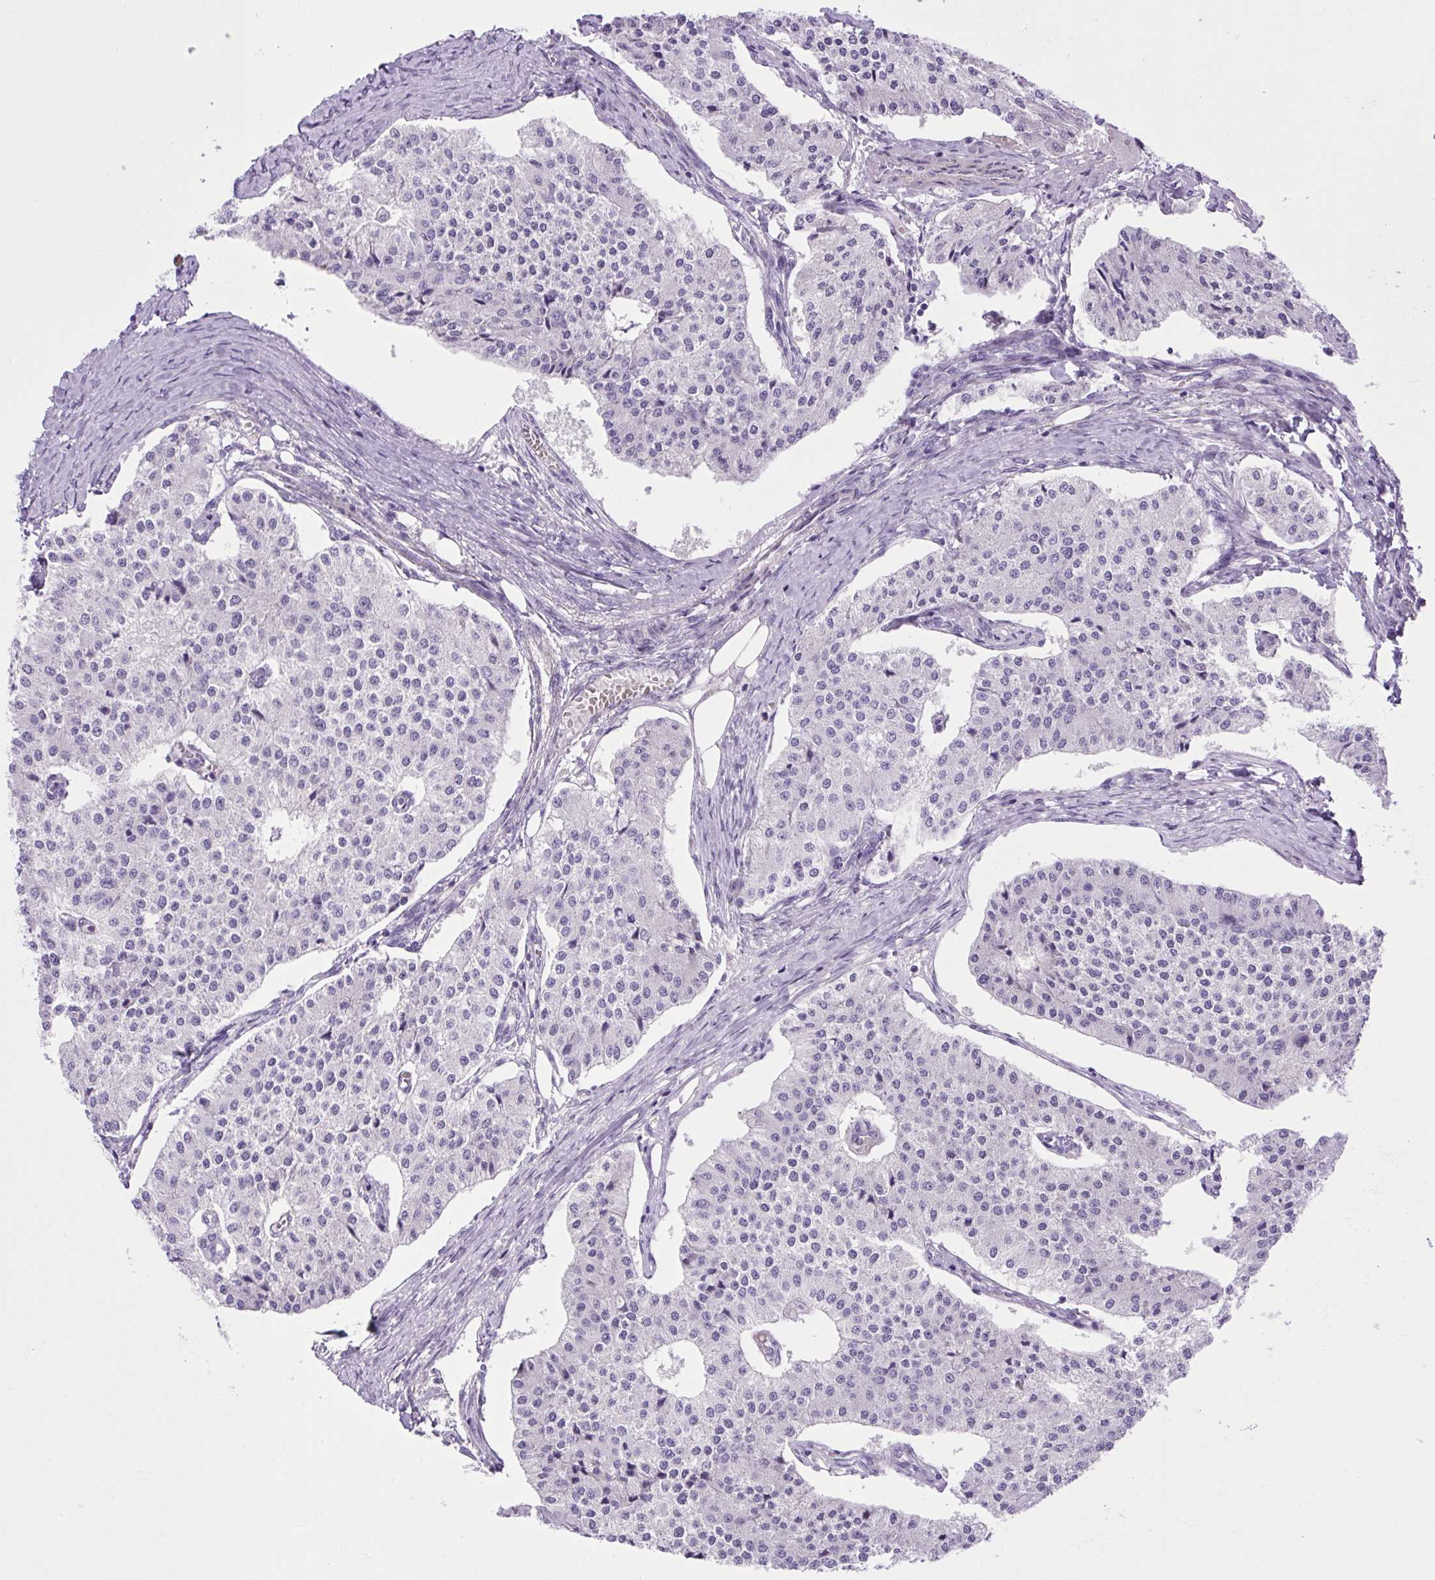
{"staining": {"intensity": "negative", "quantity": "none", "location": "none"}, "tissue": "carcinoid", "cell_type": "Tumor cells", "image_type": "cancer", "snomed": [{"axis": "morphology", "description": "Carcinoid, malignant, NOS"}, {"axis": "topography", "description": "Colon"}], "caption": "DAB immunohistochemical staining of carcinoid demonstrates no significant expression in tumor cells.", "gene": "VWA7", "patient": {"sex": "female", "age": 52}}